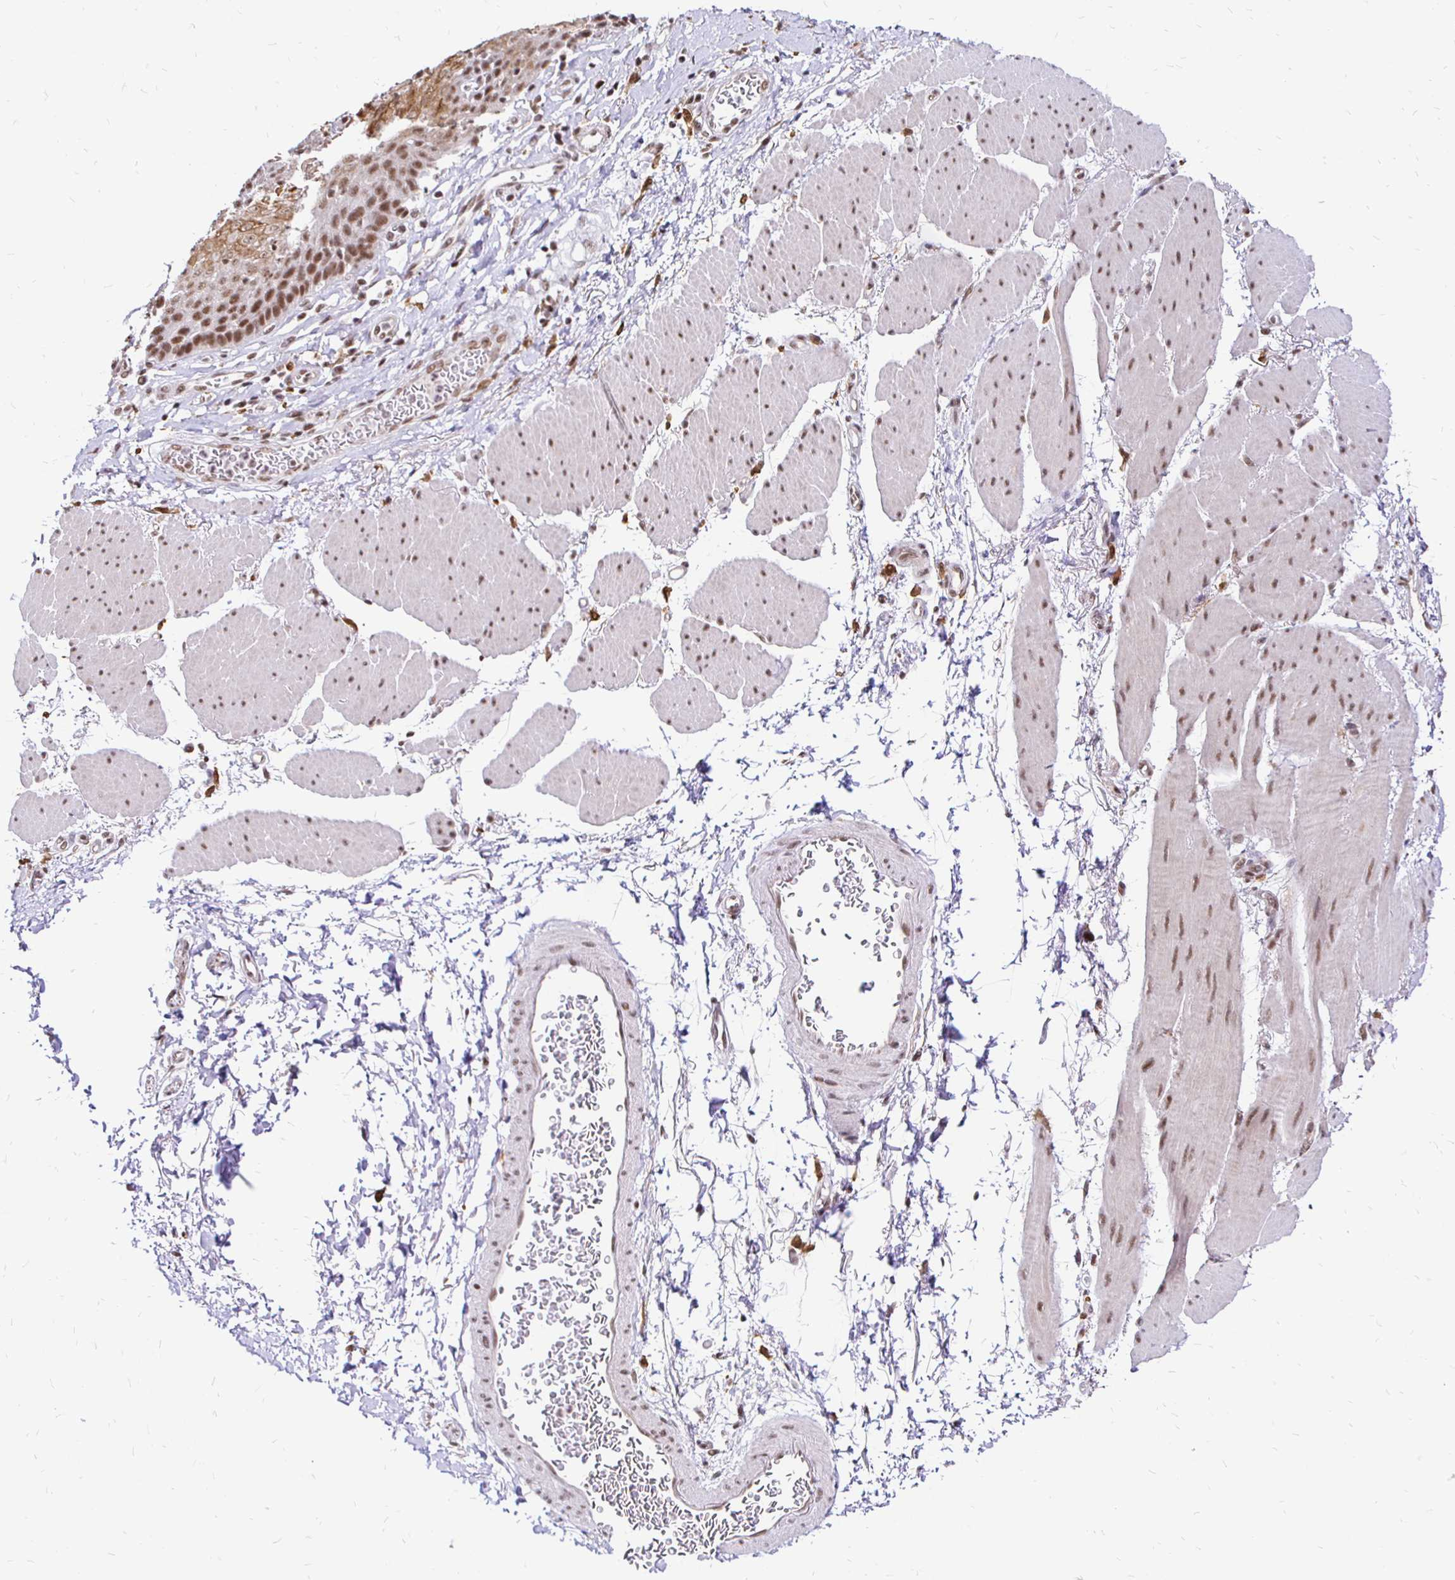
{"staining": {"intensity": "moderate", "quantity": ">75%", "location": "cytoplasmic/membranous,nuclear"}, "tissue": "esophagus", "cell_type": "Squamous epithelial cells", "image_type": "normal", "snomed": [{"axis": "morphology", "description": "Normal tissue, NOS"}, {"axis": "topography", "description": "Esophagus"}], "caption": "Esophagus stained for a protein (brown) reveals moderate cytoplasmic/membranous,nuclear positive staining in about >75% of squamous epithelial cells.", "gene": "SIN3A", "patient": {"sex": "female", "age": 81}}